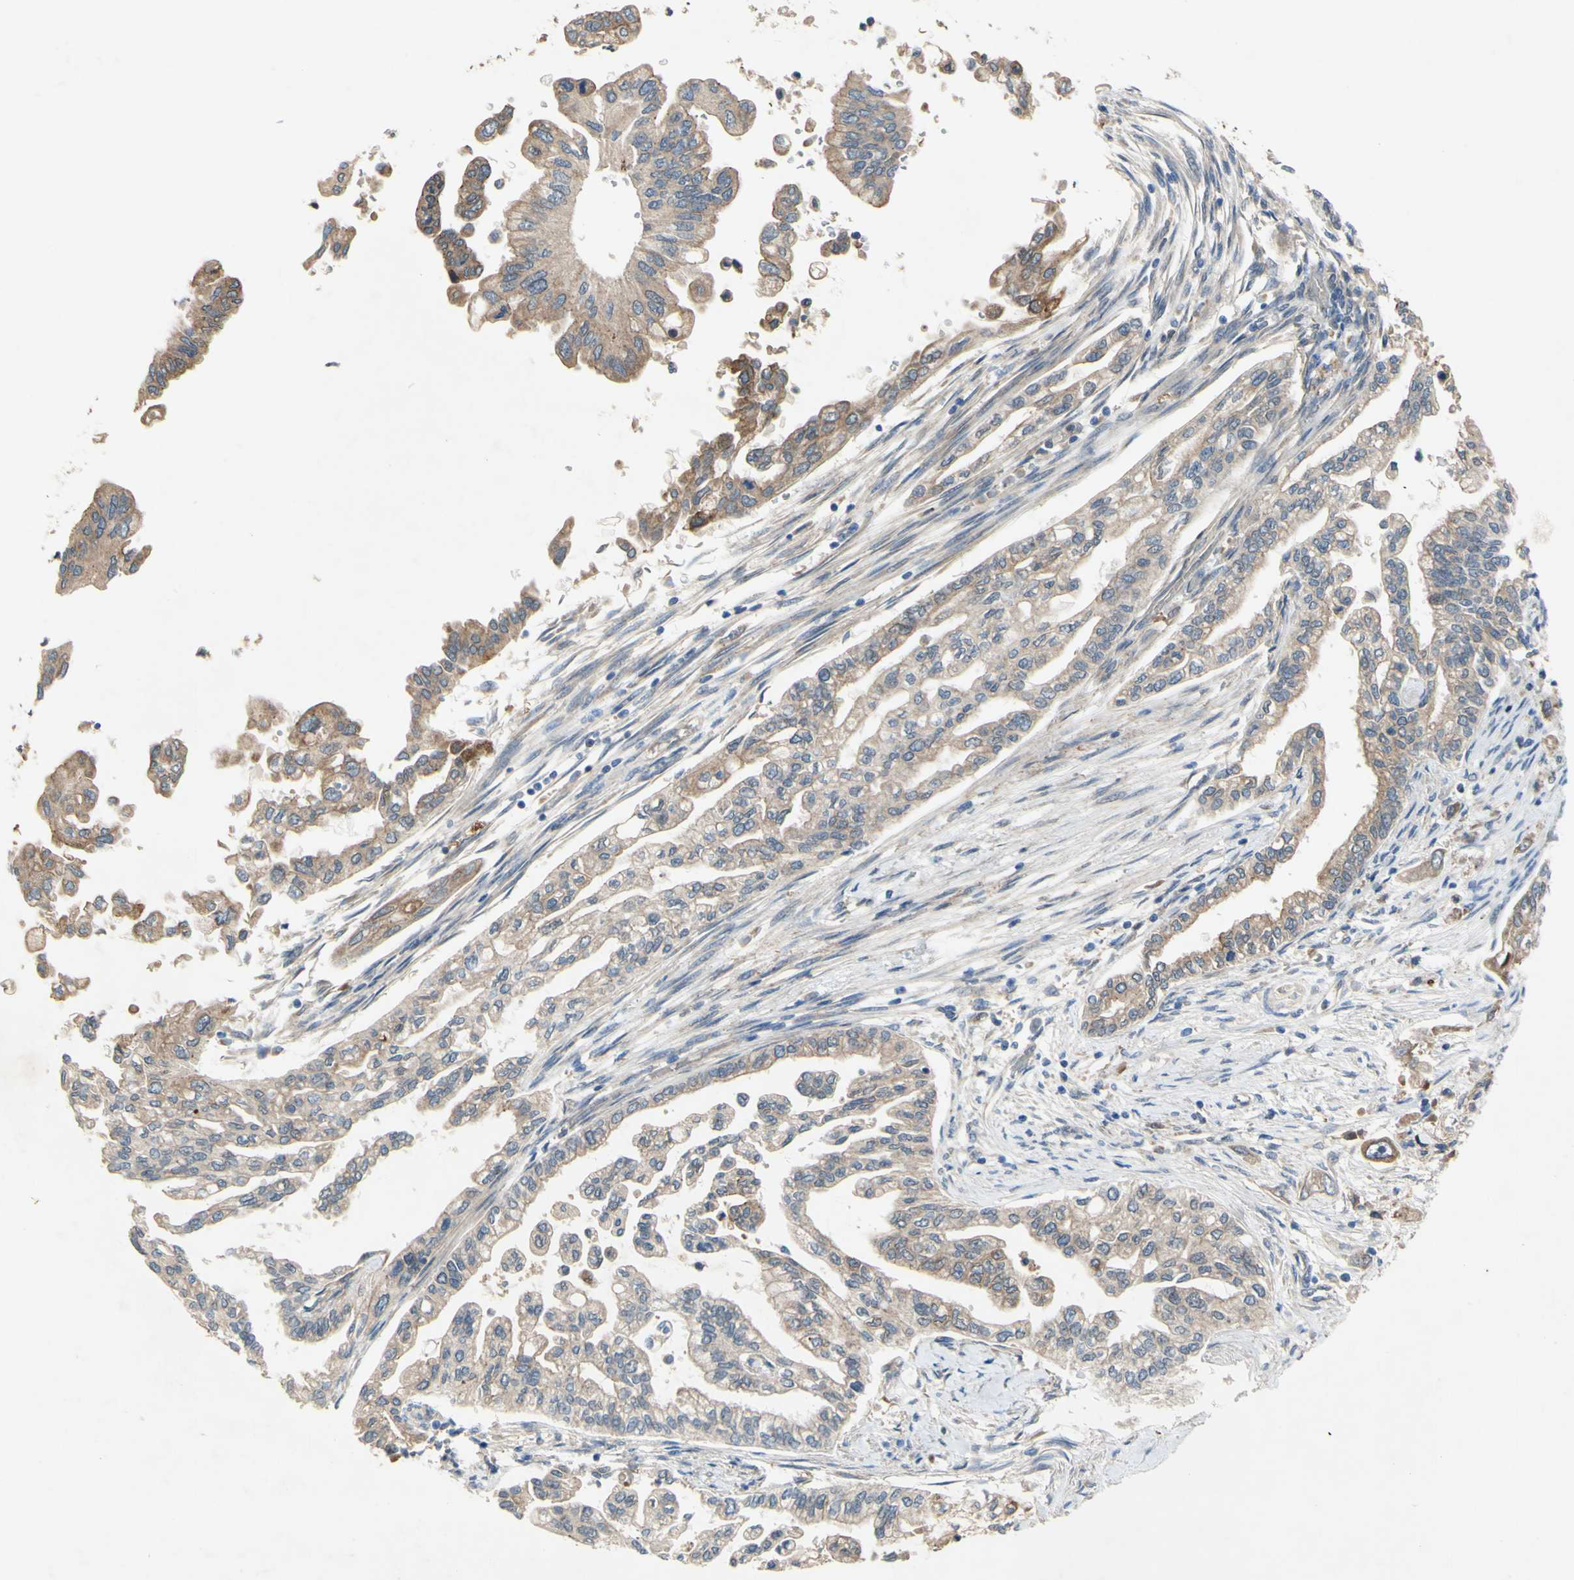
{"staining": {"intensity": "weak", "quantity": ">75%", "location": "cytoplasmic/membranous"}, "tissue": "pancreatic cancer", "cell_type": "Tumor cells", "image_type": "cancer", "snomed": [{"axis": "morphology", "description": "Normal tissue, NOS"}, {"axis": "topography", "description": "Pancreas"}], "caption": "Human pancreatic cancer stained for a protein (brown) demonstrates weak cytoplasmic/membranous positive staining in about >75% of tumor cells.", "gene": "PDGFB", "patient": {"sex": "male", "age": 42}}